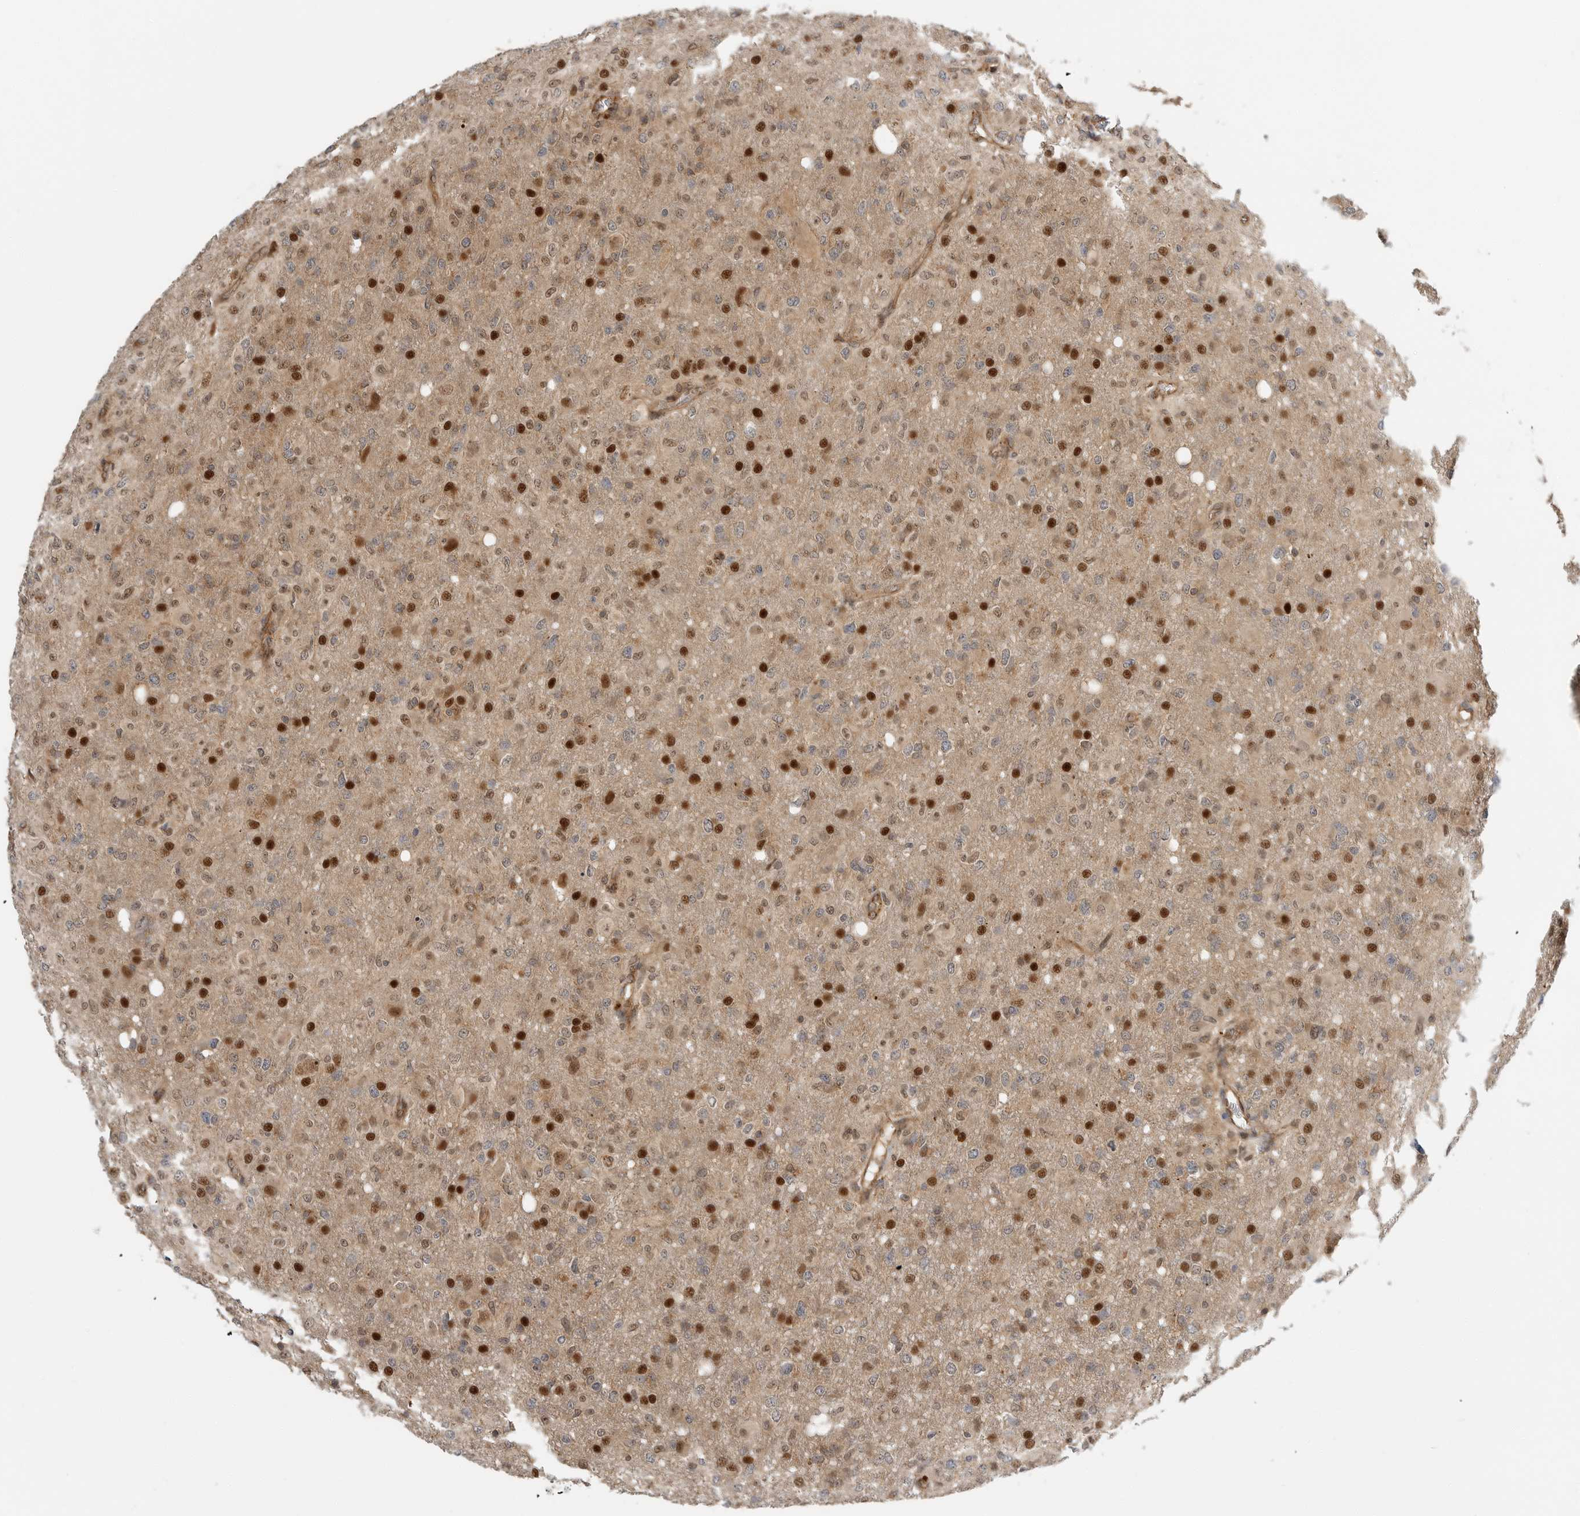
{"staining": {"intensity": "strong", "quantity": "25%-75%", "location": "cytoplasmic/membranous,nuclear"}, "tissue": "glioma", "cell_type": "Tumor cells", "image_type": "cancer", "snomed": [{"axis": "morphology", "description": "Glioma, malignant, High grade"}, {"axis": "topography", "description": "Brain"}], "caption": "Human malignant glioma (high-grade) stained for a protein (brown) displays strong cytoplasmic/membranous and nuclear positive staining in about 25%-75% of tumor cells.", "gene": "STRAP", "patient": {"sex": "female", "age": 57}}